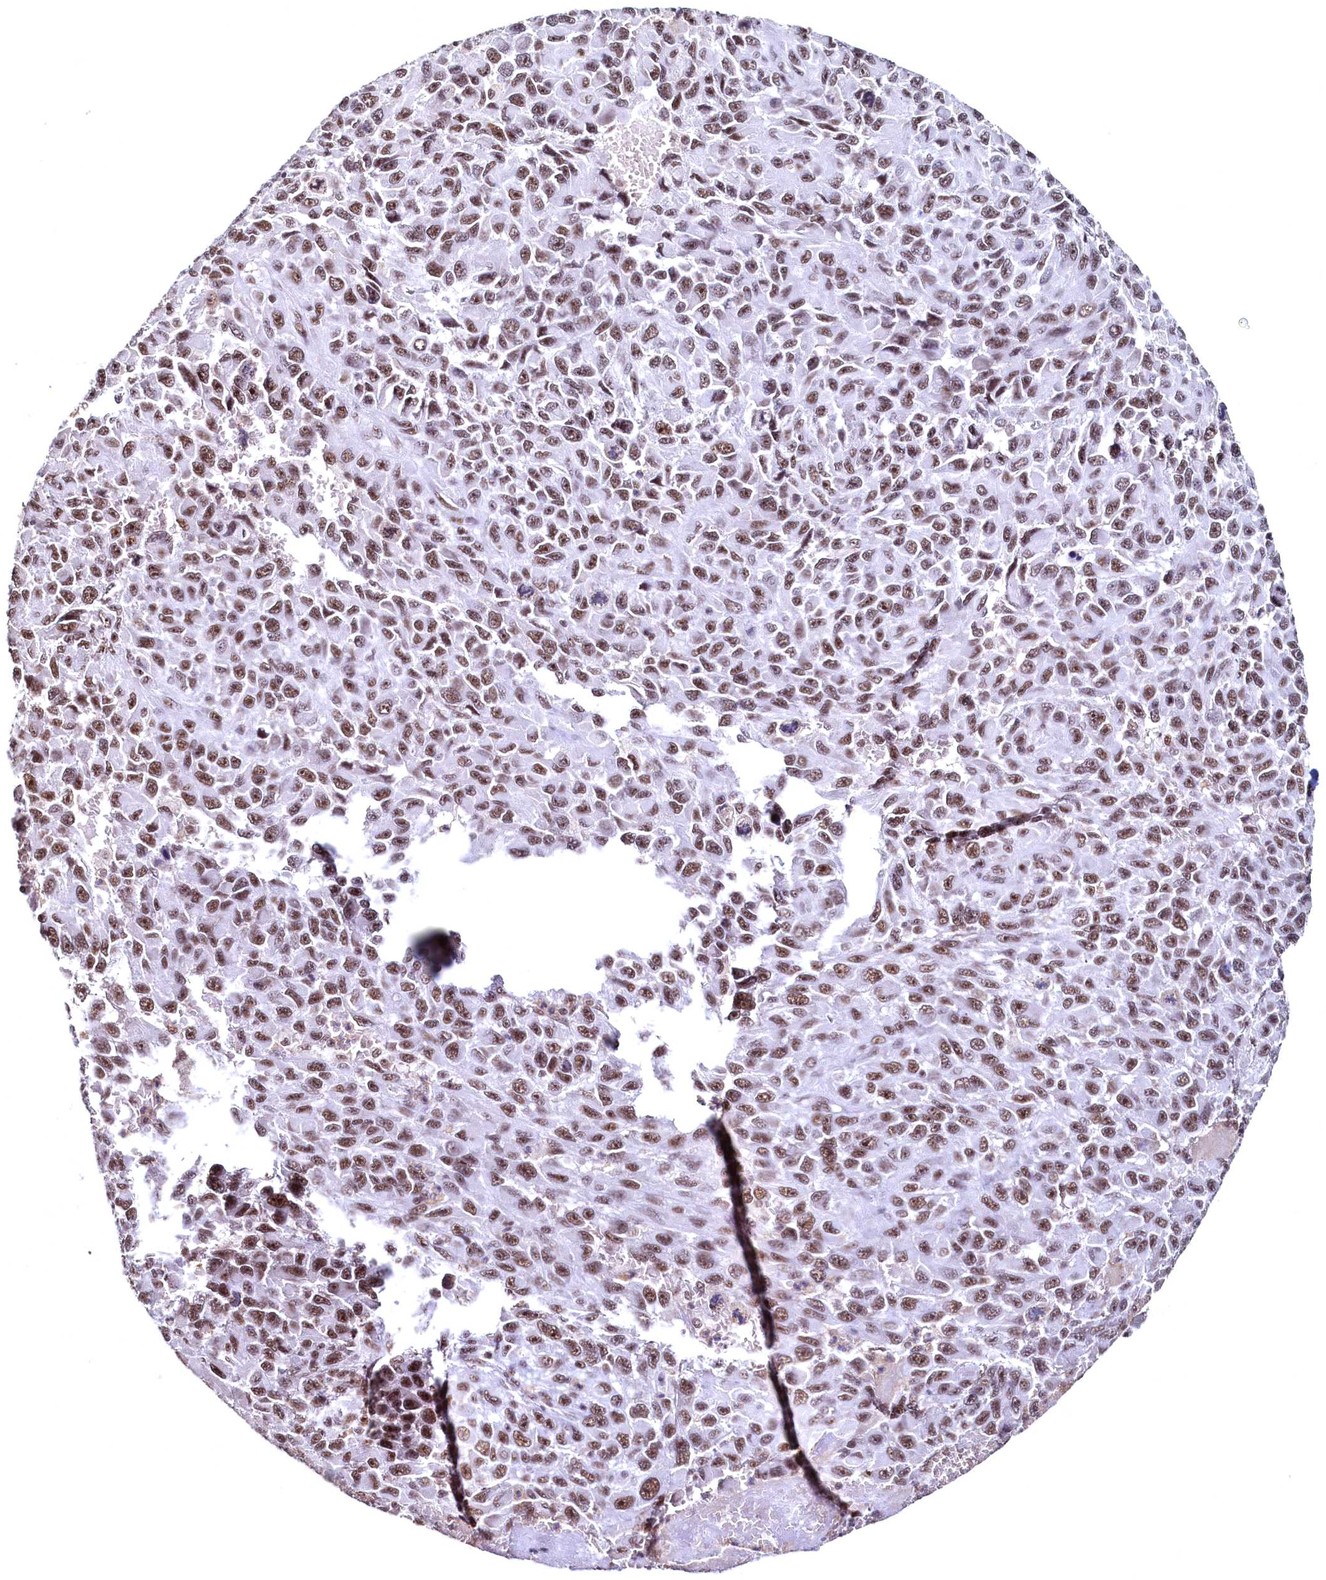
{"staining": {"intensity": "moderate", "quantity": ">75%", "location": "nuclear"}, "tissue": "melanoma", "cell_type": "Tumor cells", "image_type": "cancer", "snomed": [{"axis": "morphology", "description": "Normal tissue, NOS"}, {"axis": "morphology", "description": "Malignant melanoma, NOS"}, {"axis": "topography", "description": "Skin"}], "caption": "Human melanoma stained with a protein marker demonstrates moderate staining in tumor cells.", "gene": "RSRC2", "patient": {"sex": "female", "age": 96}}